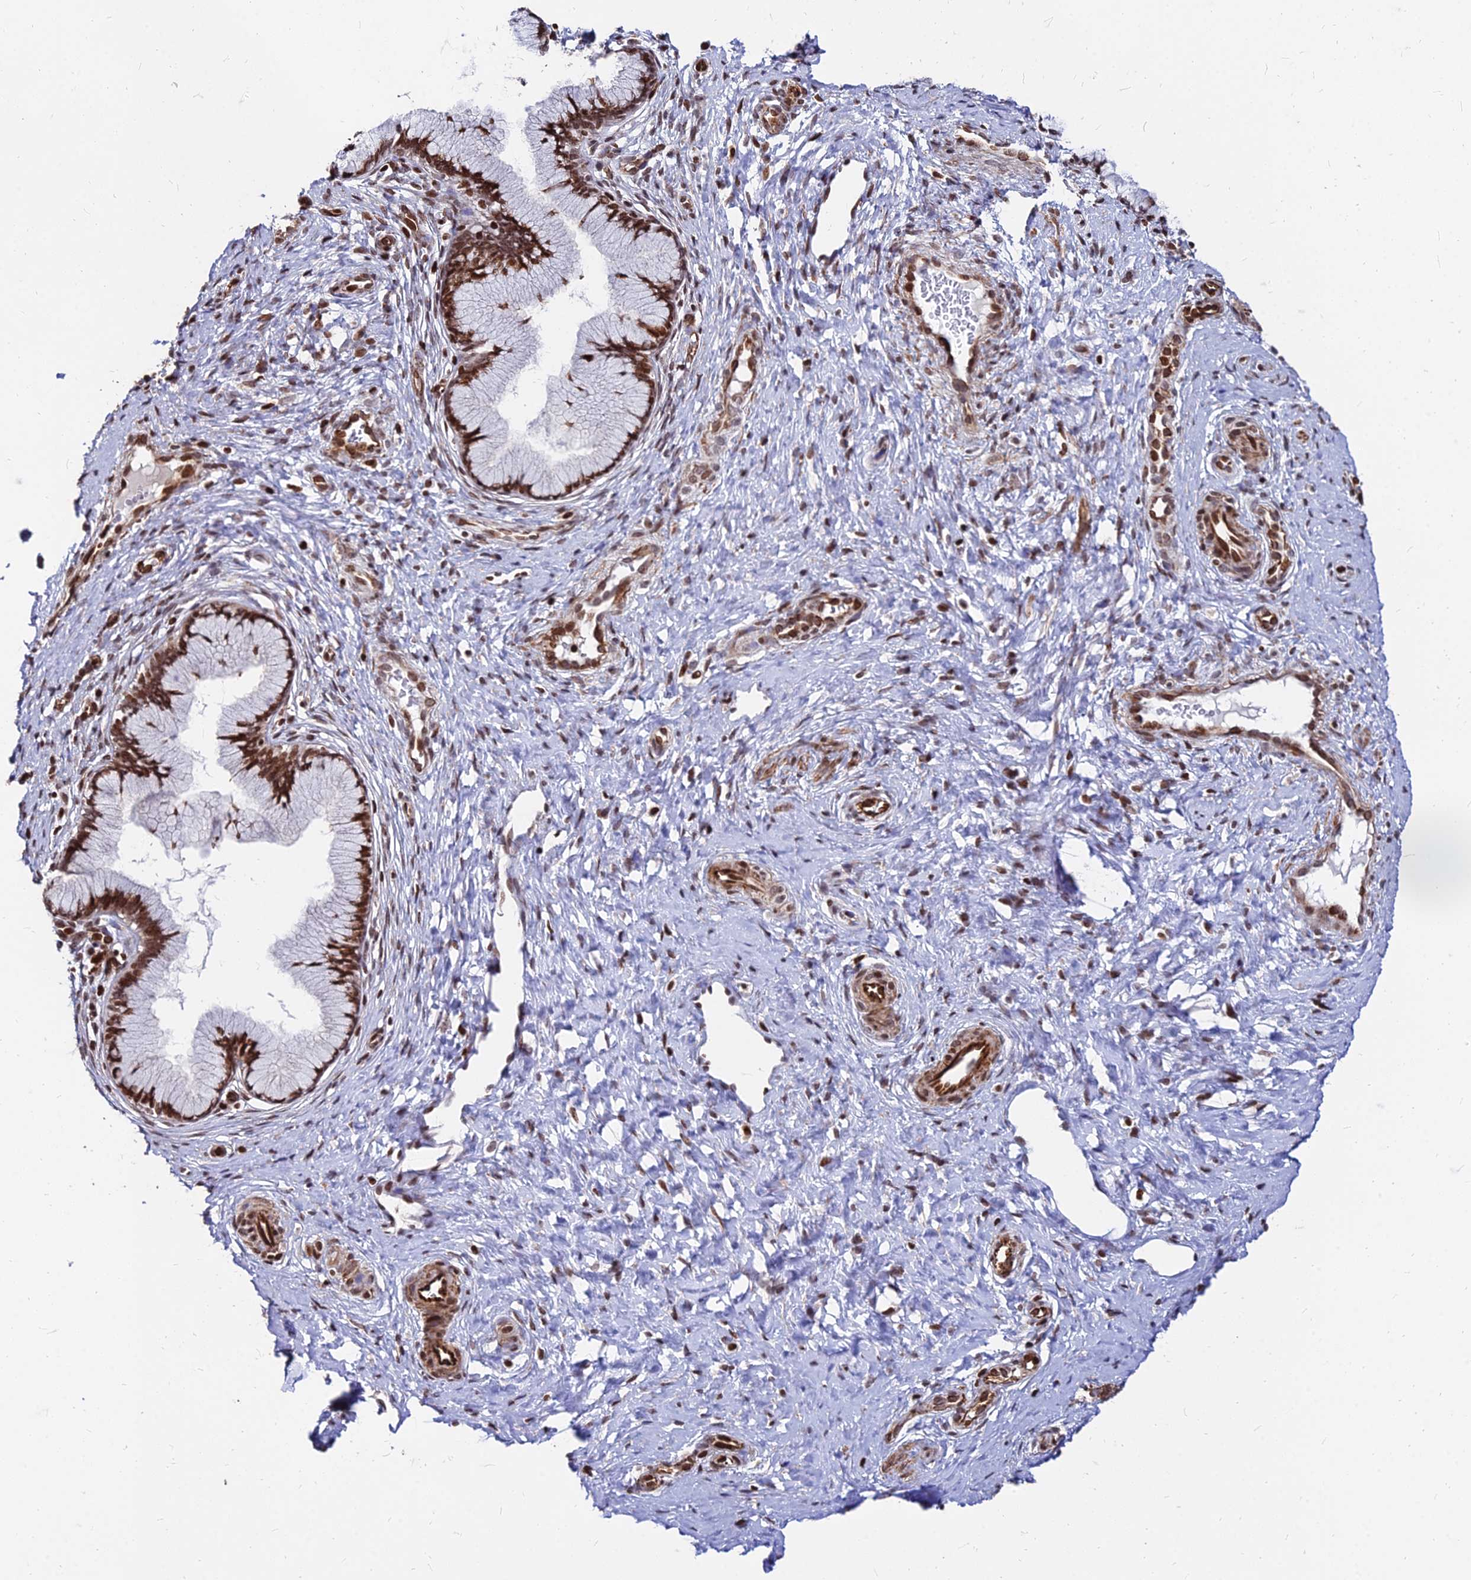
{"staining": {"intensity": "strong", "quantity": ">75%", "location": "nuclear"}, "tissue": "cervix", "cell_type": "Glandular cells", "image_type": "normal", "snomed": [{"axis": "morphology", "description": "Normal tissue, NOS"}, {"axis": "topography", "description": "Cervix"}], "caption": "Glandular cells exhibit strong nuclear staining in approximately >75% of cells in normal cervix. The staining was performed using DAB to visualize the protein expression in brown, while the nuclei were stained in blue with hematoxylin (Magnification: 20x).", "gene": "NYAP2", "patient": {"sex": "female", "age": 36}}